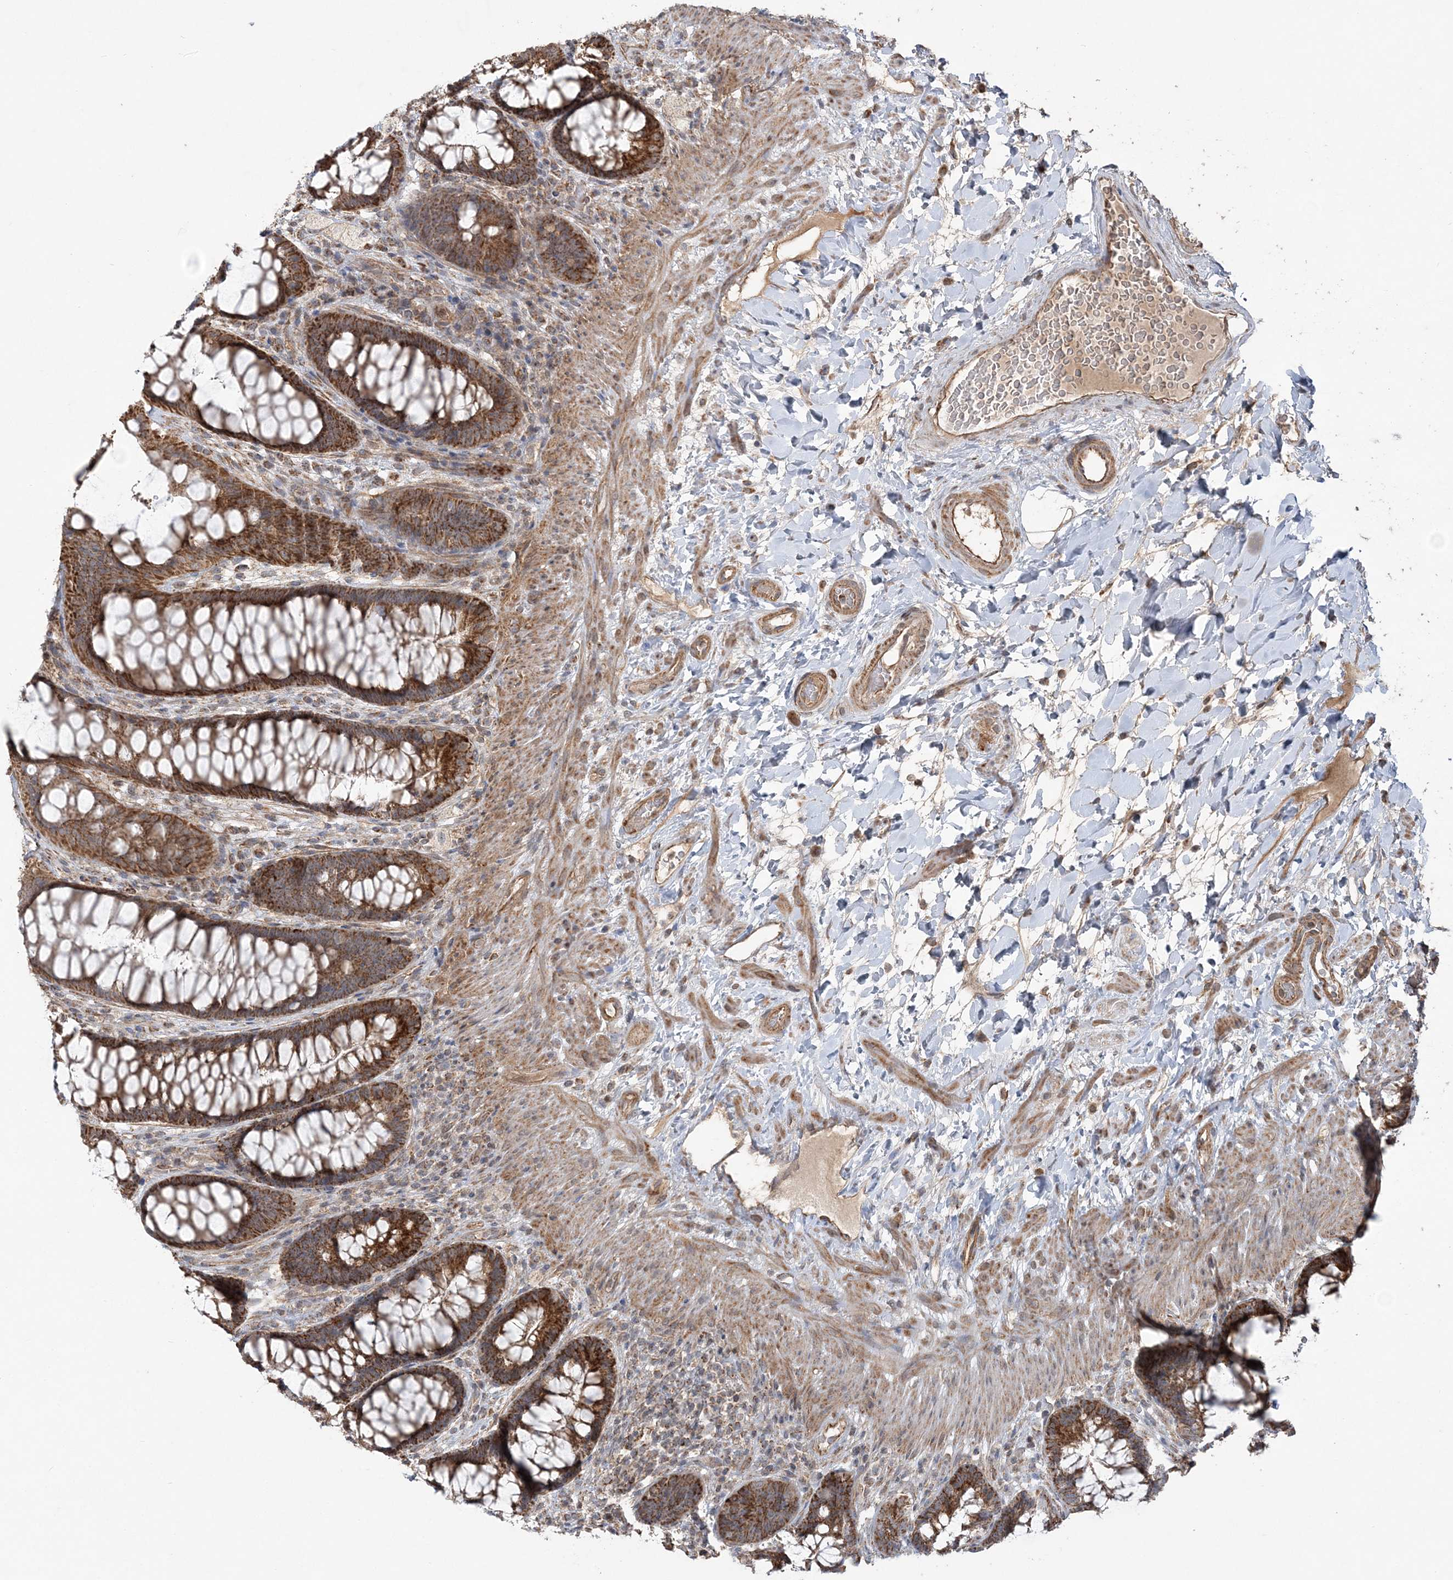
{"staining": {"intensity": "strong", "quantity": ">75%", "location": "cytoplasmic/membranous"}, "tissue": "rectum", "cell_type": "Glandular cells", "image_type": "normal", "snomed": [{"axis": "morphology", "description": "Normal tissue, NOS"}, {"axis": "topography", "description": "Rectum"}], "caption": "Brown immunohistochemical staining in benign rectum displays strong cytoplasmic/membranous staining in approximately >75% of glandular cells.", "gene": "SCLT1", "patient": {"sex": "female", "age": 46}}